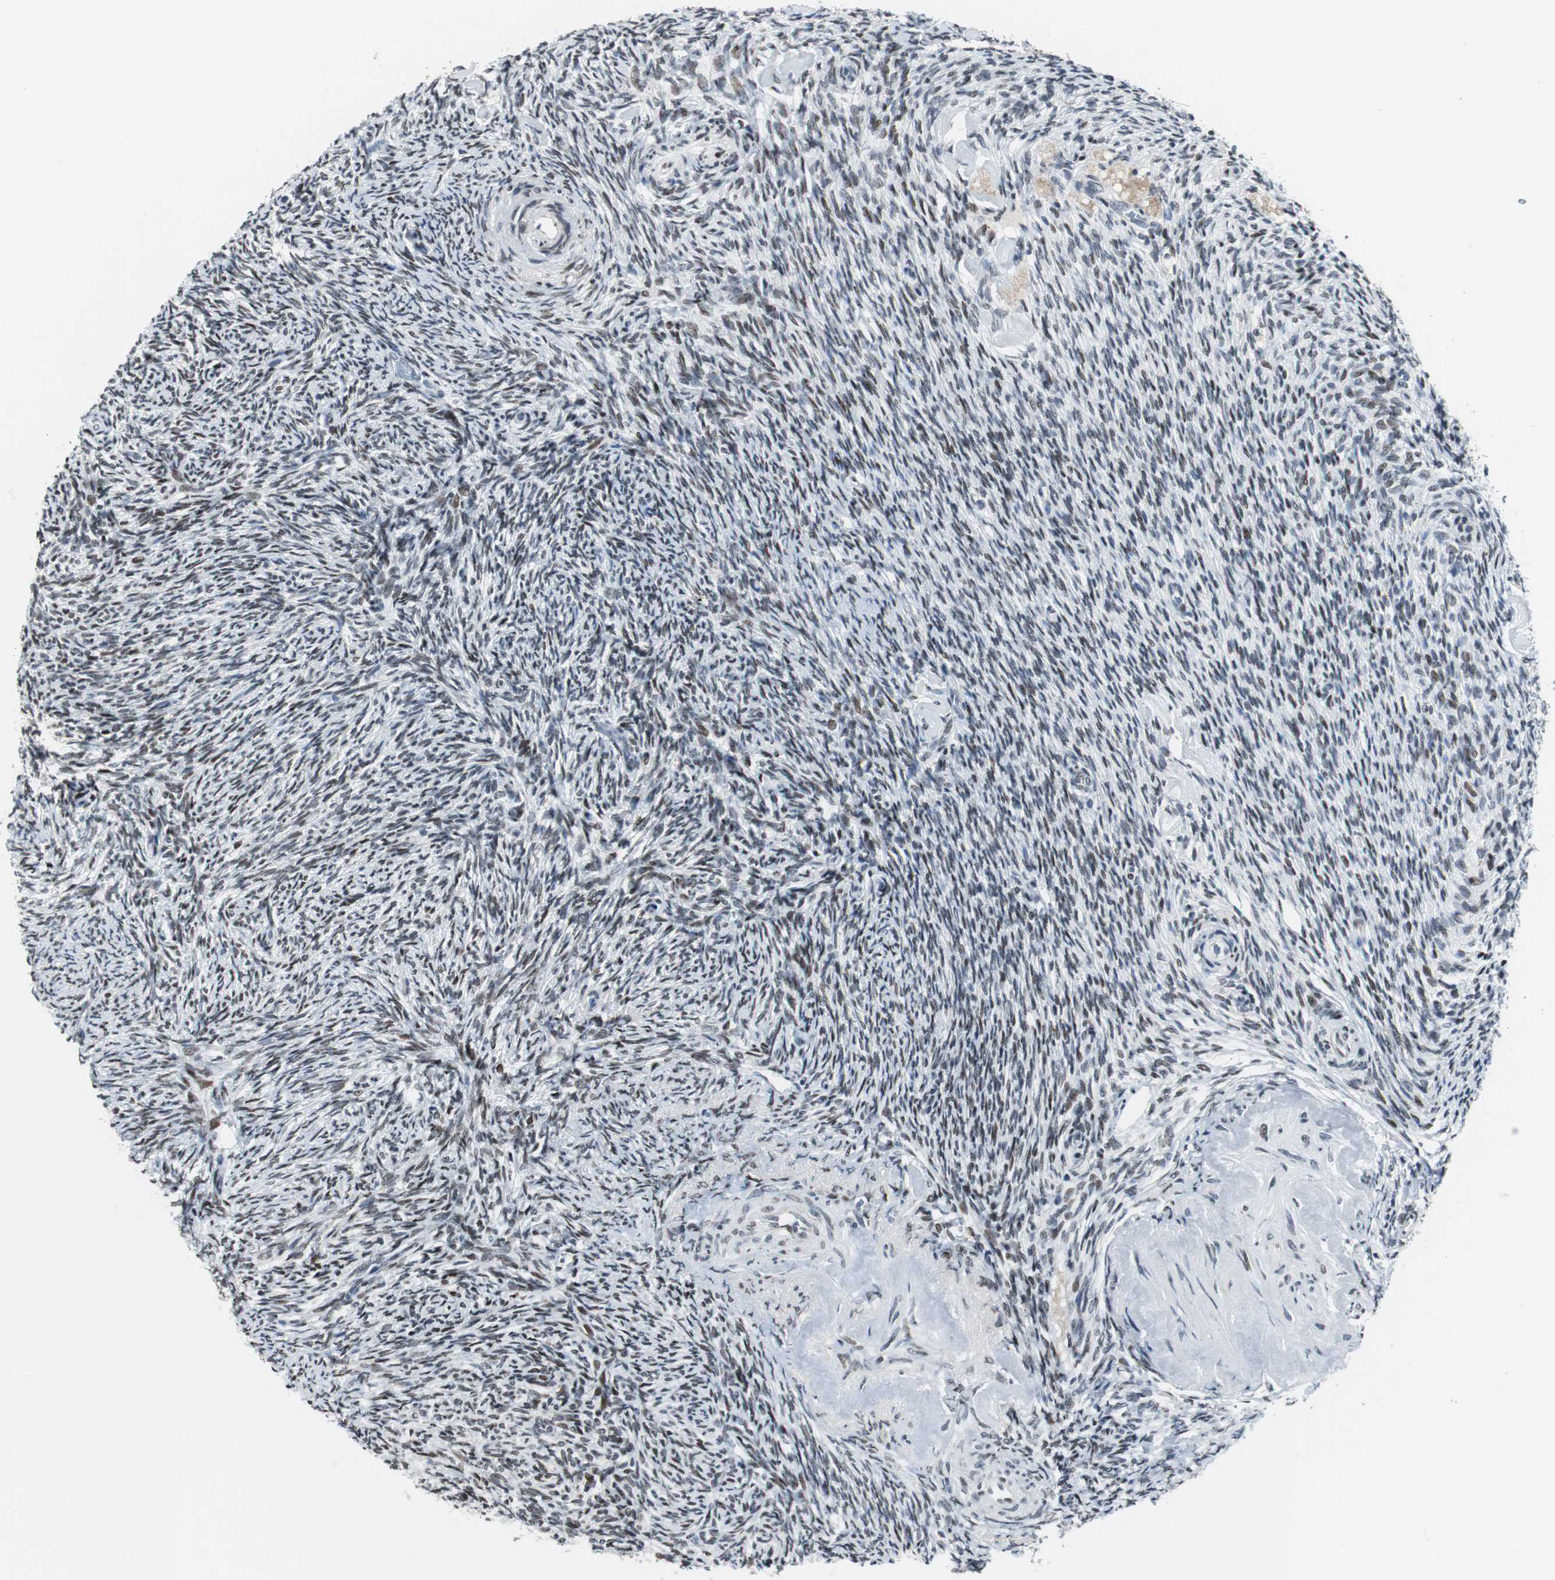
{"staining": {"intensity": "weak", "quantity": "25%-75%", "location": "nuclear"}, "tissue": "ovary", "cell_type": "Ovarian stroma cells", "image_type": "normal", "snomed": [{"axis": "morphology", "description": "Normal tissue, NOS"}, {"axis": "topography", "description": "Ovary"}], "caption": "Weak nuclear staining is identified in about 25%-75% of ovarian stroma cells in benign ovary.", "gene": "MTA1", "patient": {"sex": "female", "age": 60}}